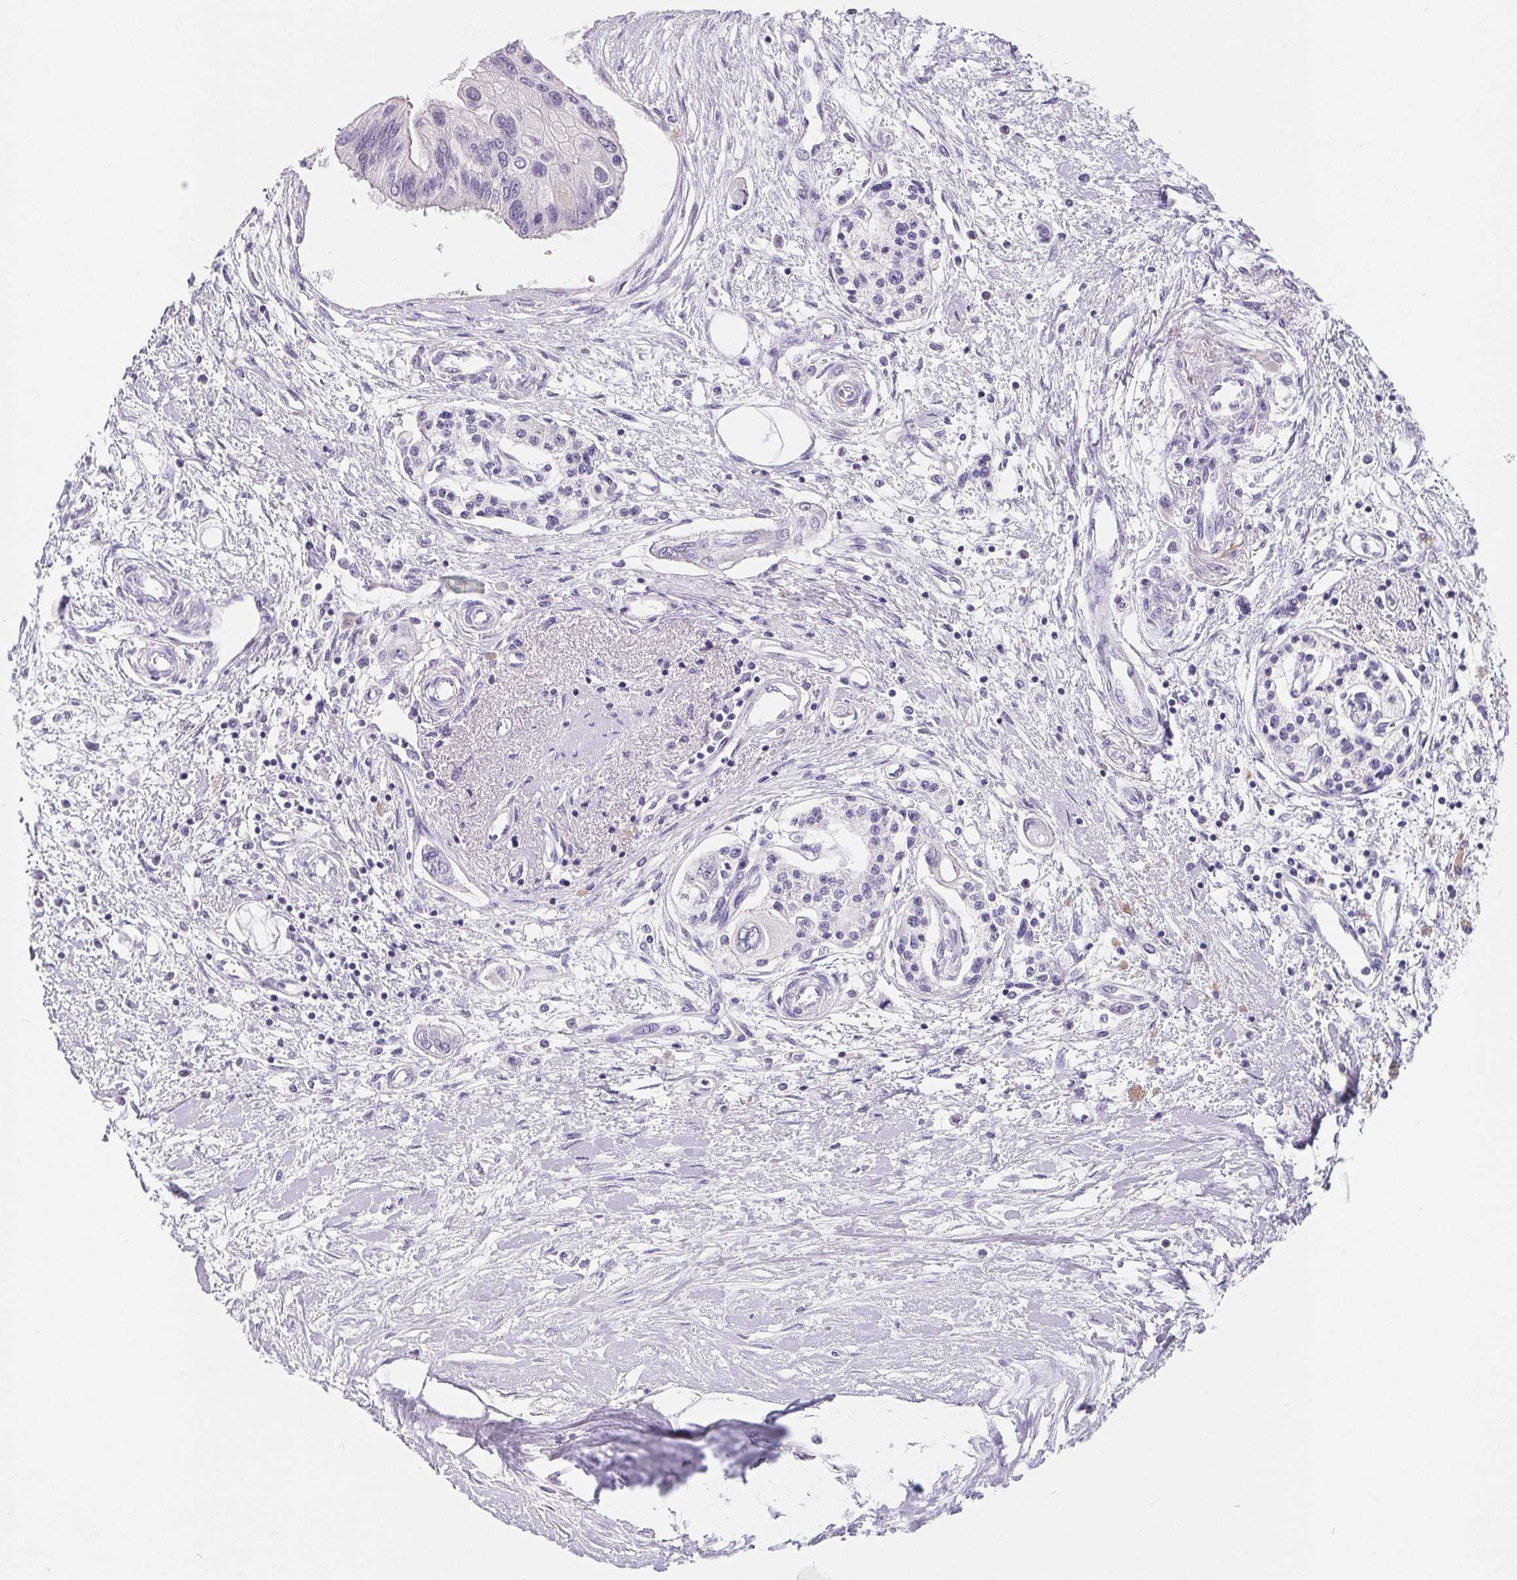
{"staining": {"intensity": "negative", "quantity": "none", "location": "none"}, "tissue": "pancreatic cancer", "cell_type": "Tumor cells", "image_type": "cancer", "snomed": [{"axis": "morphology", "description": "Adenocarcinoma, NOS"}, {"axis": "topography", "description": "Pancreas"}], "caption": "This is an immunohistochemistry photomicrograph of pancreatic adenocarcinoma. There is no expression in tumor cells.", "gene": "FDX1", "patient": {"sex": "female", "age": 77}}